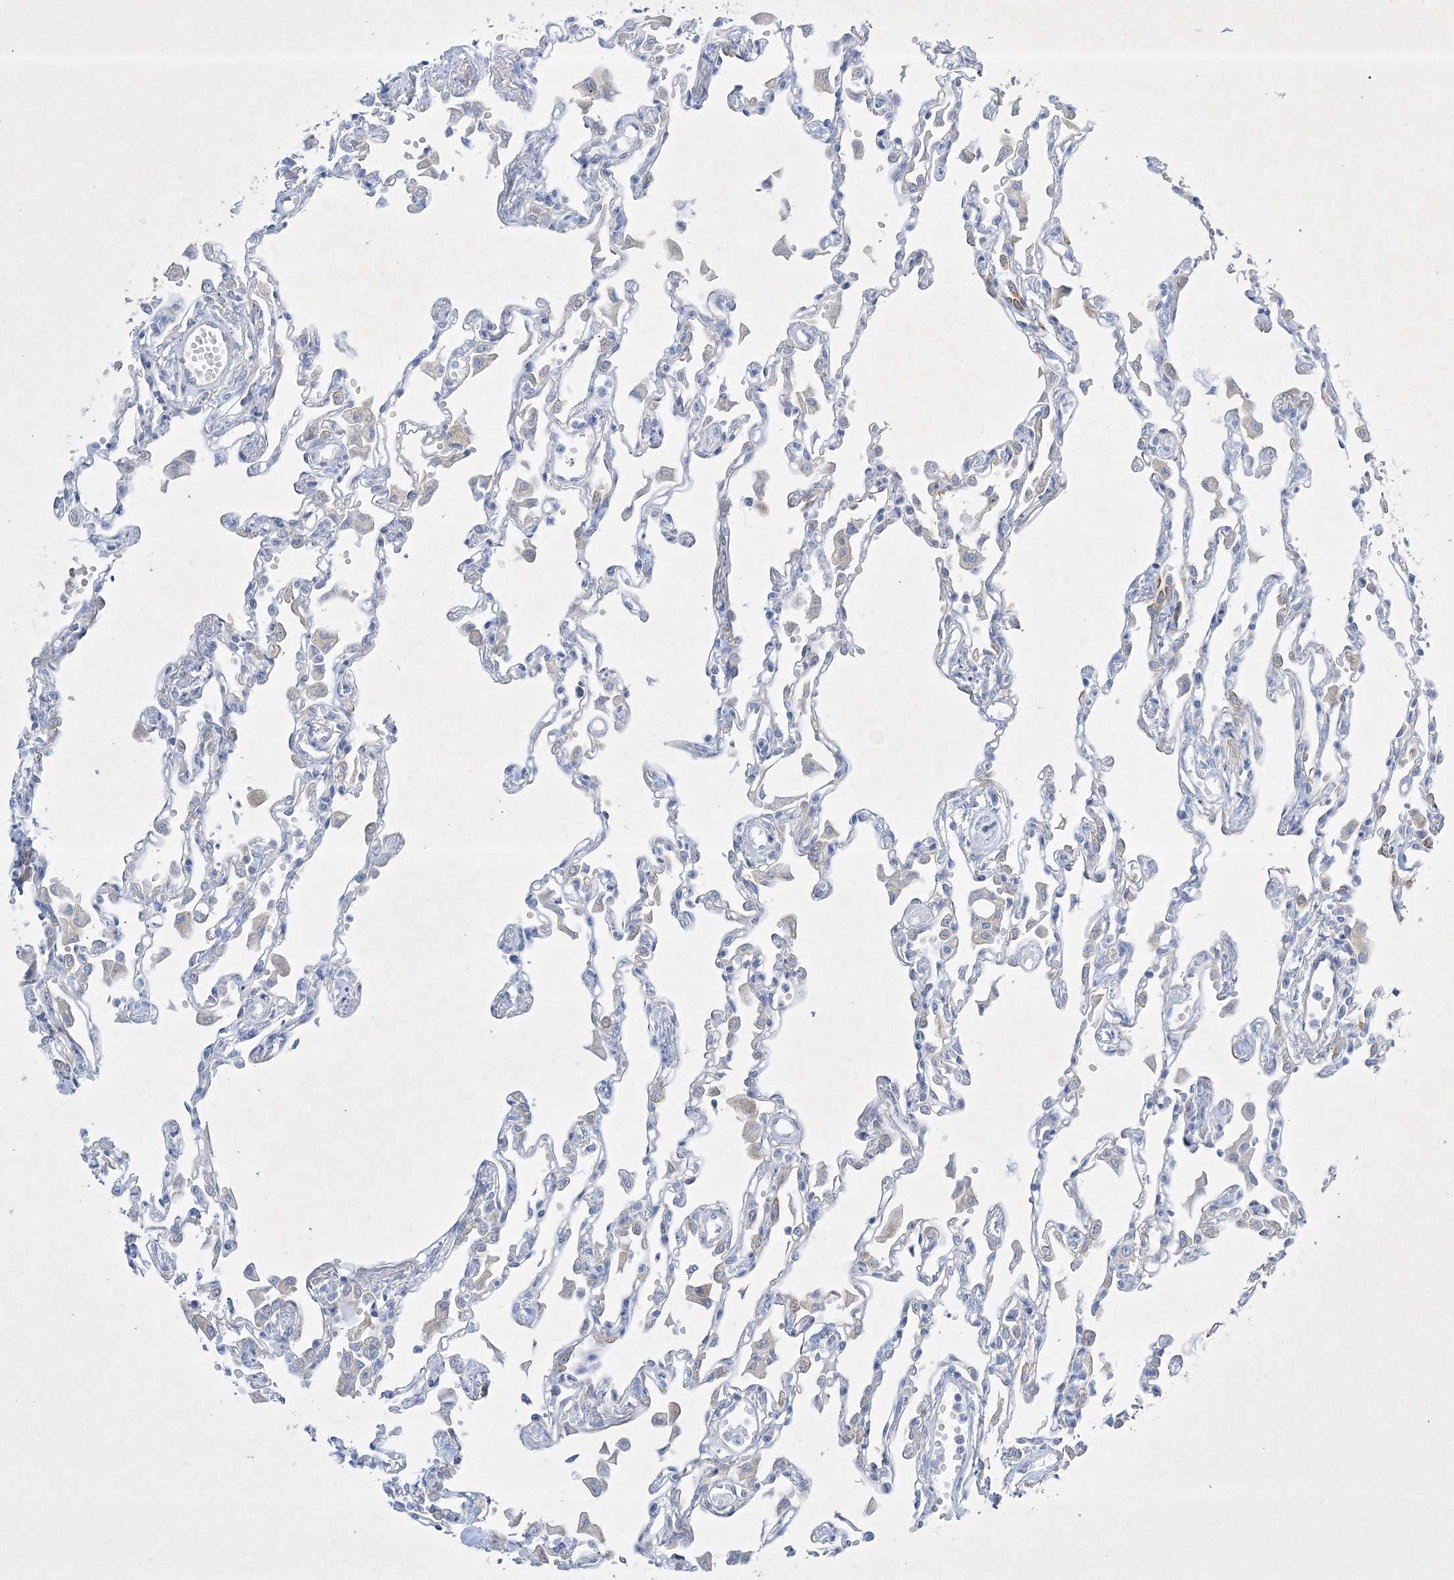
{"staining": {"intensity": "negative", "quantity": "none", "location": "none"}, "tissue": "lung", "cell_type": "Alveolar cells", "image_type": "normal", "snomed": [{"axis": "morphology", "description": "Normal tissue, NOS"}, {"axis": "topography", "description": "Bronchus"}, {"axis": "topography", "description": "Lung"}], "caption": "DAB (3,3'-diaminobenzidine) immunohistochemical staining of unremarkable human lung reveals no significant expression in alveolar cells.", "gene": "FARSB", "patient": {"sex": "female", "age": 49}}